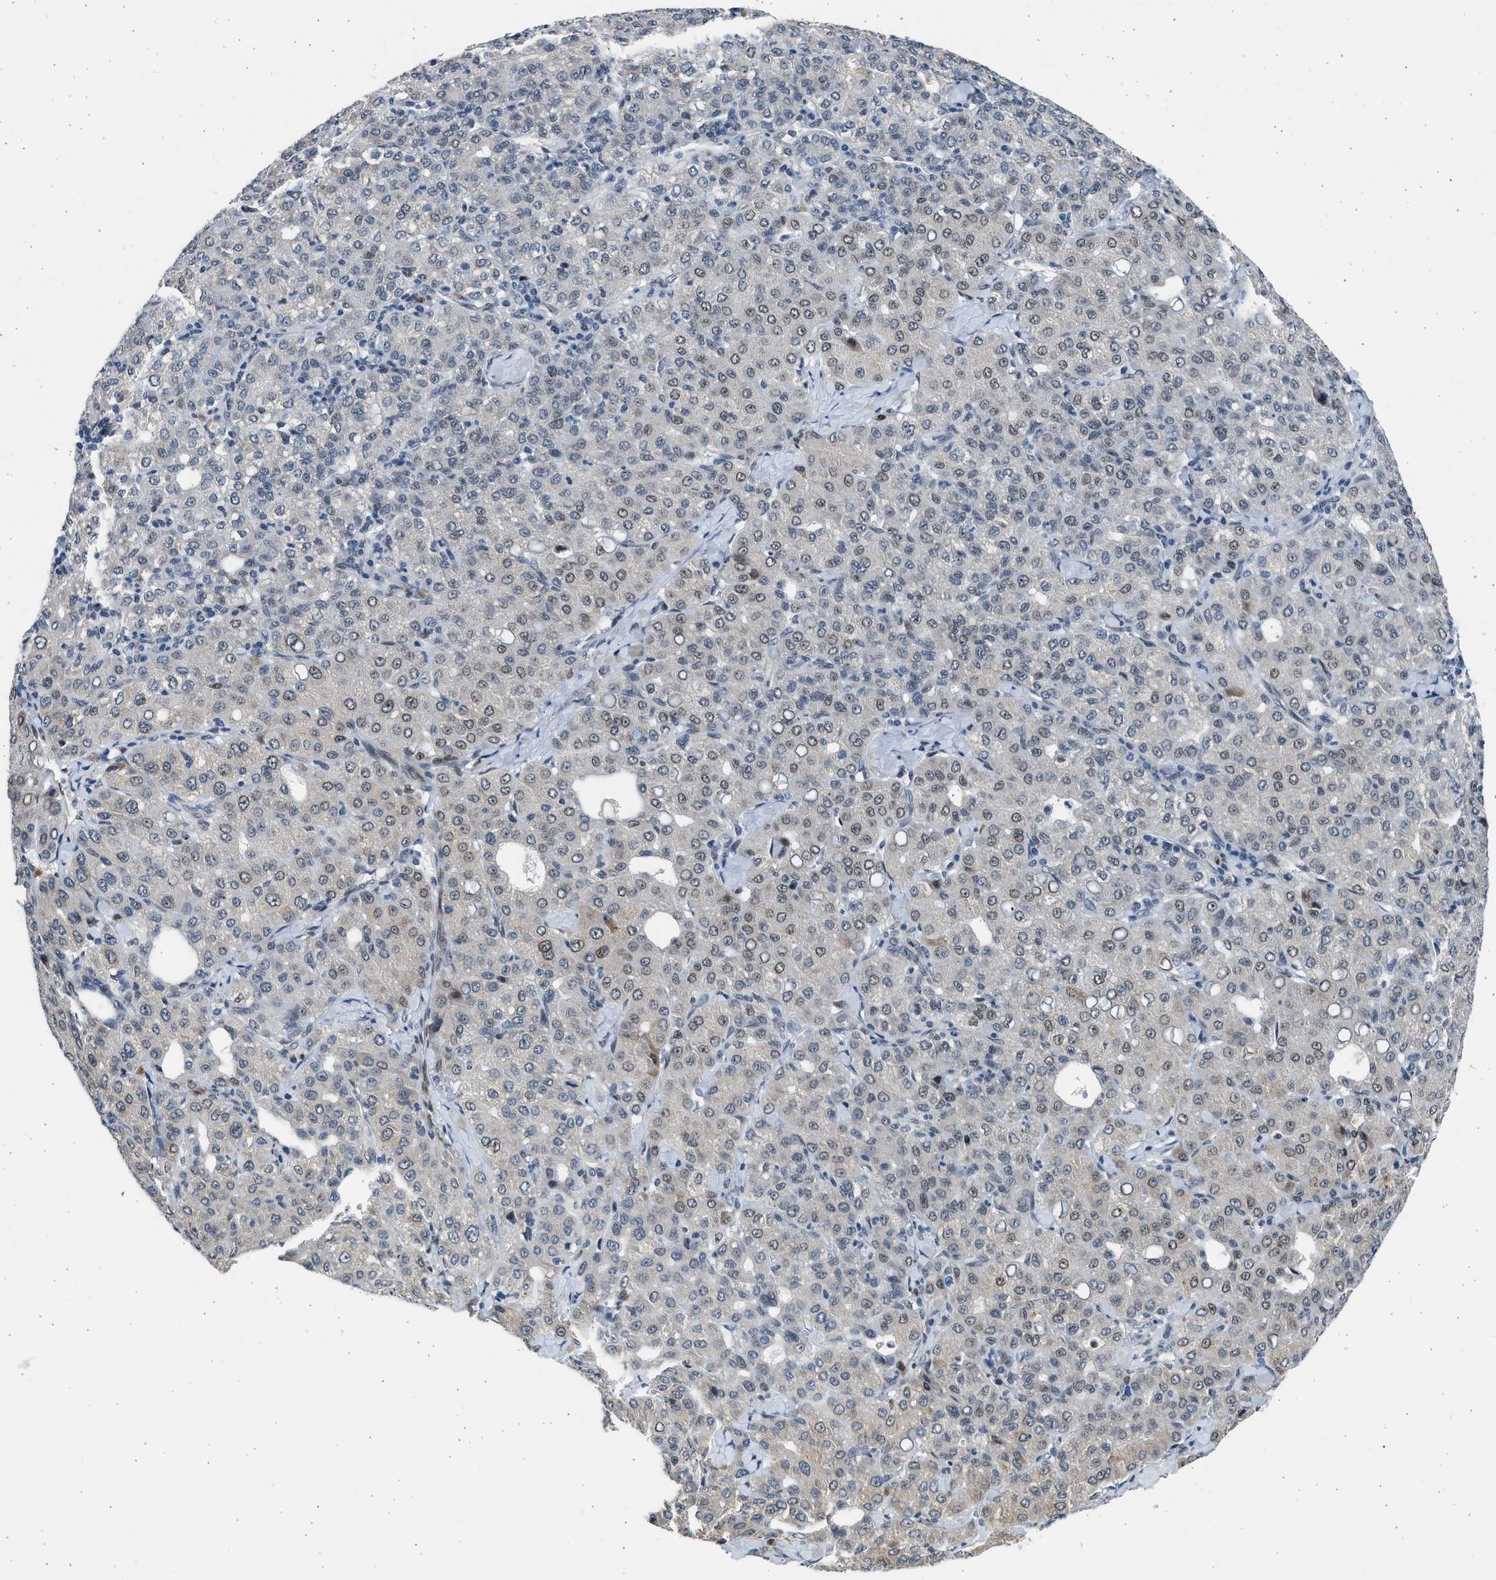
{"staining": {"intensity": "moderate", "quantity": "25%-75%", "location": "nuclear"}, "tissue": "liver cancer", "cell_type": "Tumor cells", "image_type": "cancer", "snomed": [{"axis": "morphology", "description": "Carcinoma, Hepatocellular, NOS"}, {"axis": "topography", "description": "Liver"}], "caption": "Immunohistochemical staining of human liver hepatocellular carcinoma exhibits medium levels of moderate nuclear staining in approximately 25%-75% of tumor cells.", "gene": "HMGN3", "patient": {"sex": "male", "age": 65}}